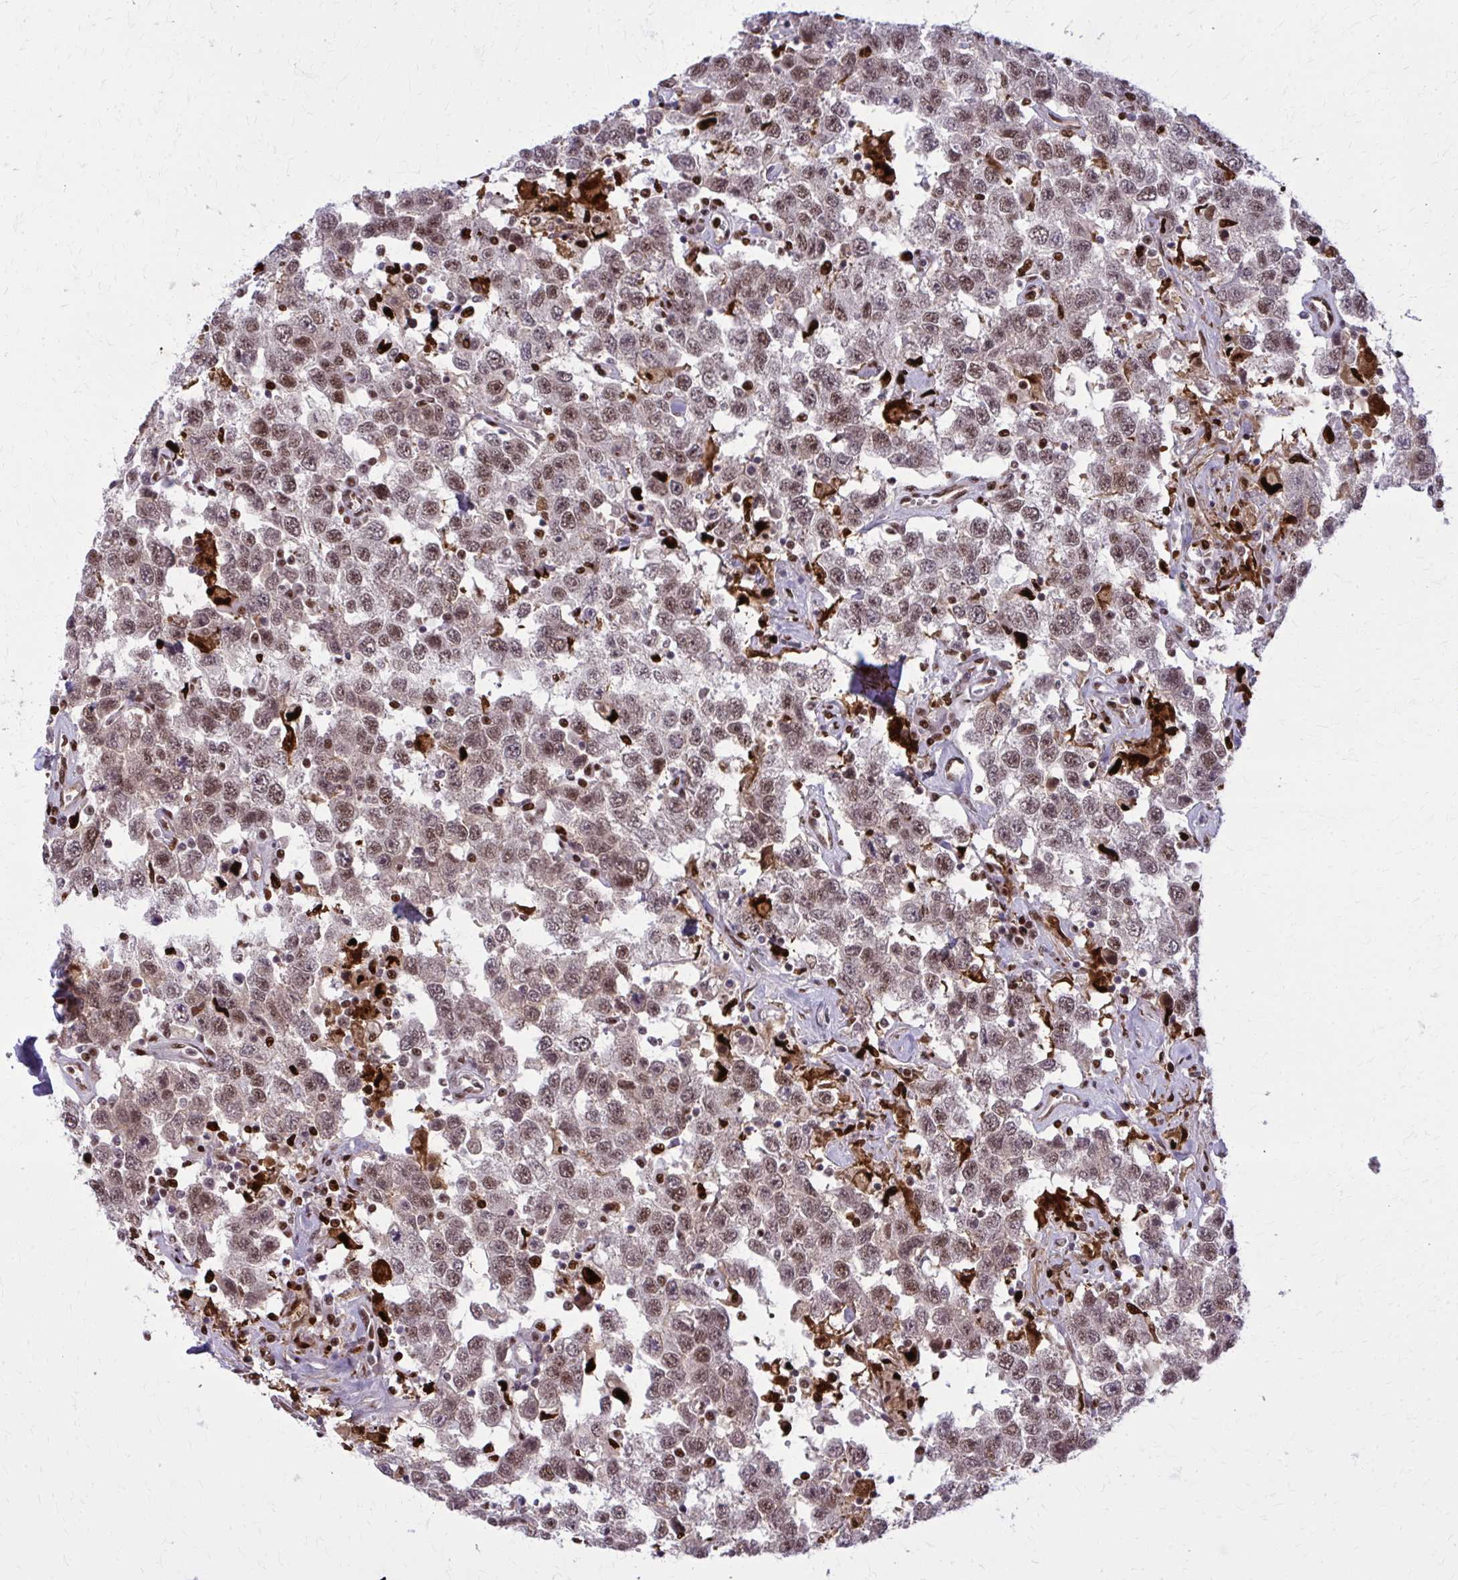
{"staining": {"intensity": "moderate", "quantity": ">75%", "location": "nuclear"}, "tissue": "testis cancer", "cell_type": "Tumor cells", "image_type": "cancer", "snomed": [{"axis": "morphology", "description": "Seminoma, NOS"}, {"axis": "topography", "description": "Testis"}], "caption": "Immunohistochemistry (IHC) photomicrograph of neoplastic tissue: testis cancer stained using immunohistochemistry (IHC) displays medium levels of moderate protein expression localized specifically in the nuclear of tumor cells, appearing as a nuclear brown color.", "gene": "ZNF559", "patient": {"sex": "male", "age": 41}}